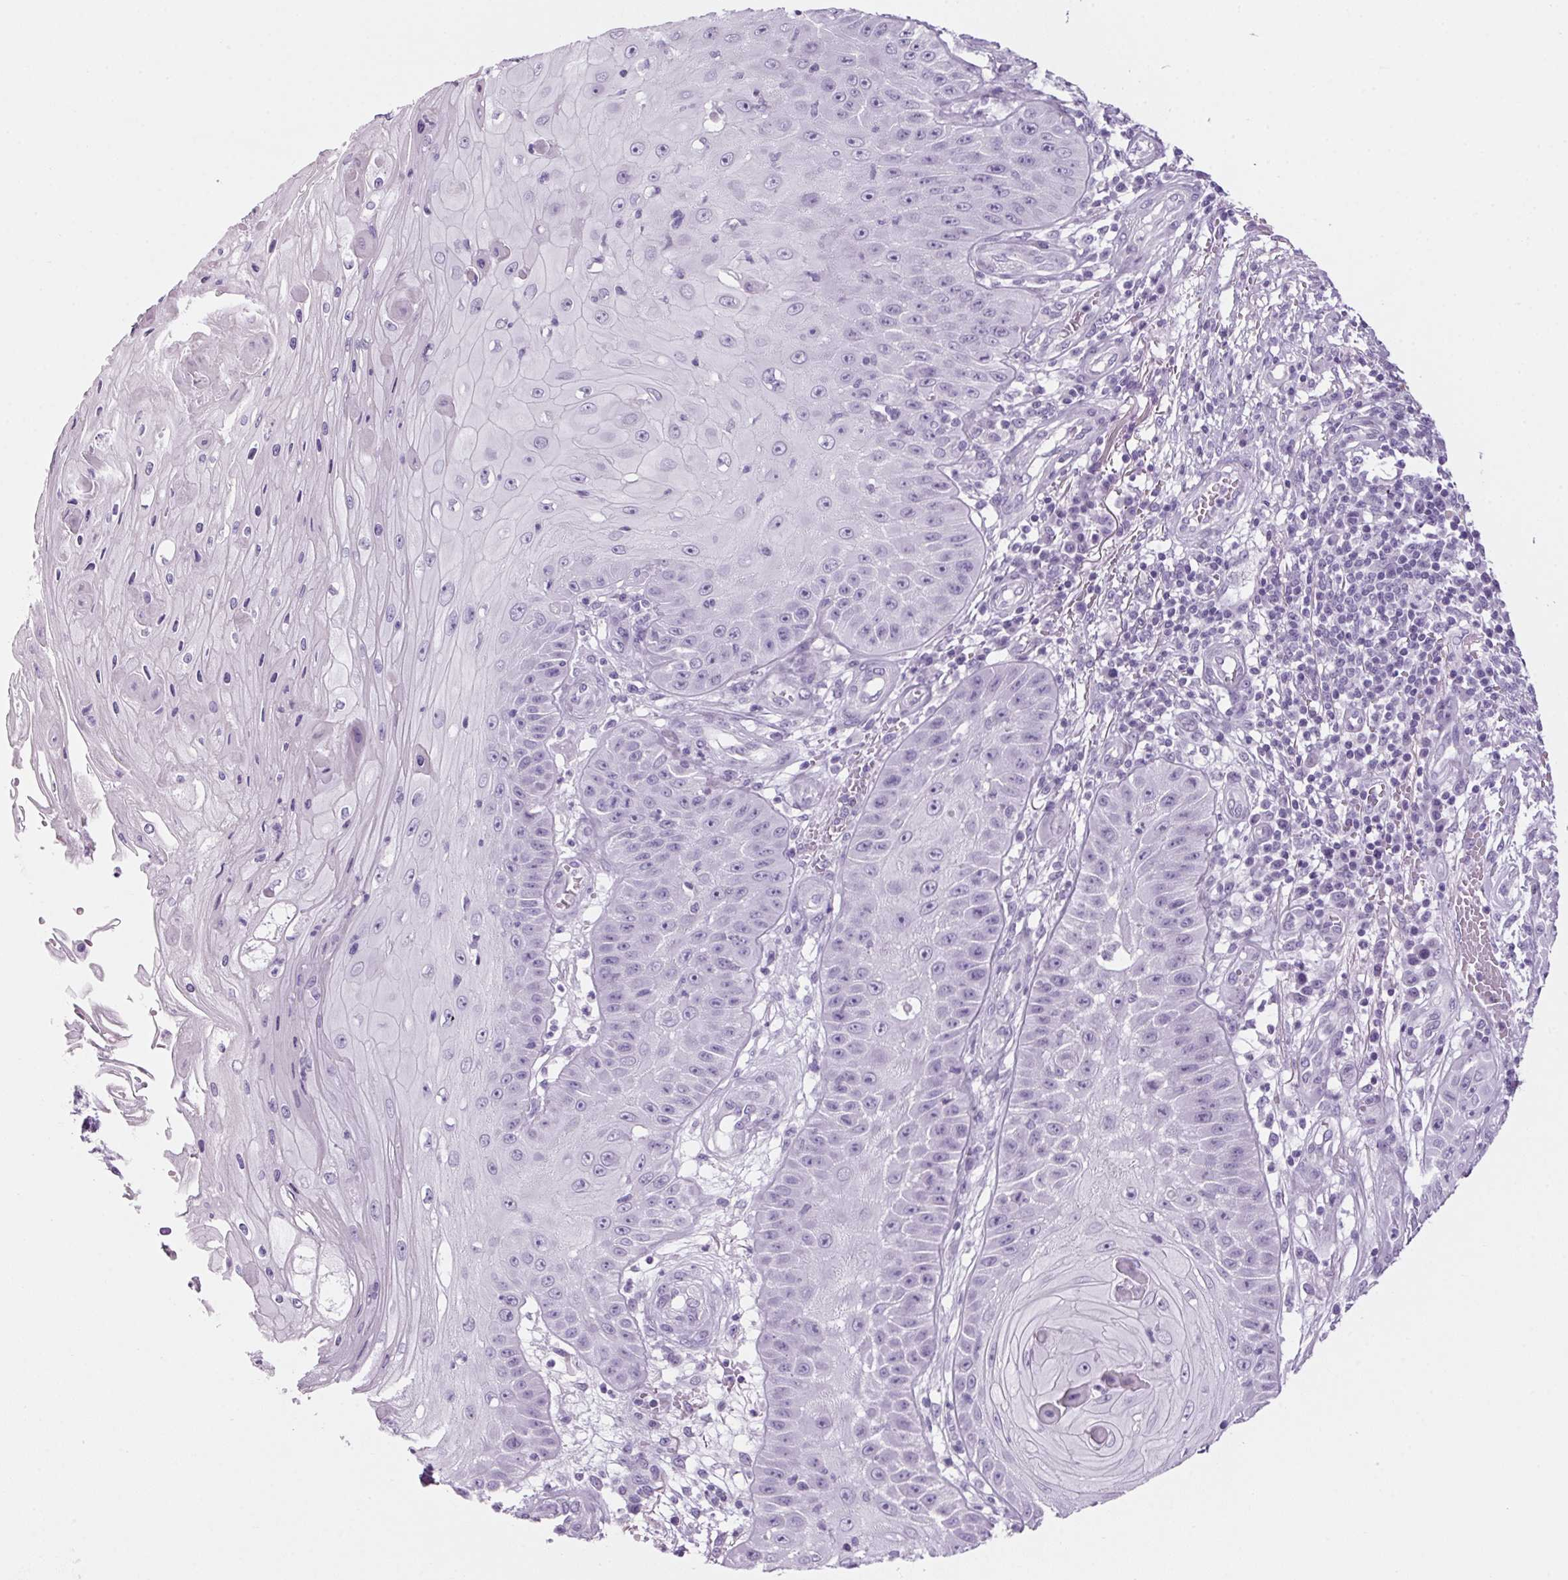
{"staining": {"intensity": "negative", "quantity": "none", "location": "none"}, "tissue": "skin cancer", "cell_type": "Tumor cells", "image_type": "cancer", "snomed": [{"axis": "morphology", "description": "Squamous cell carcinoma, NOS"}, {"axis": "topography", "description": "Skin"}], "caption": "High power microscopy image of an immunohistochemistry (IHC) histopathology image of squamous cell carcinoma (skin), revealing no significant staining in tumor cells. (DAB immunohistochemistry visualized using brightfield microscopy, high magnification).", "gene": "PPP1R1A", "patient": {"sex": "male", "age": 70}}